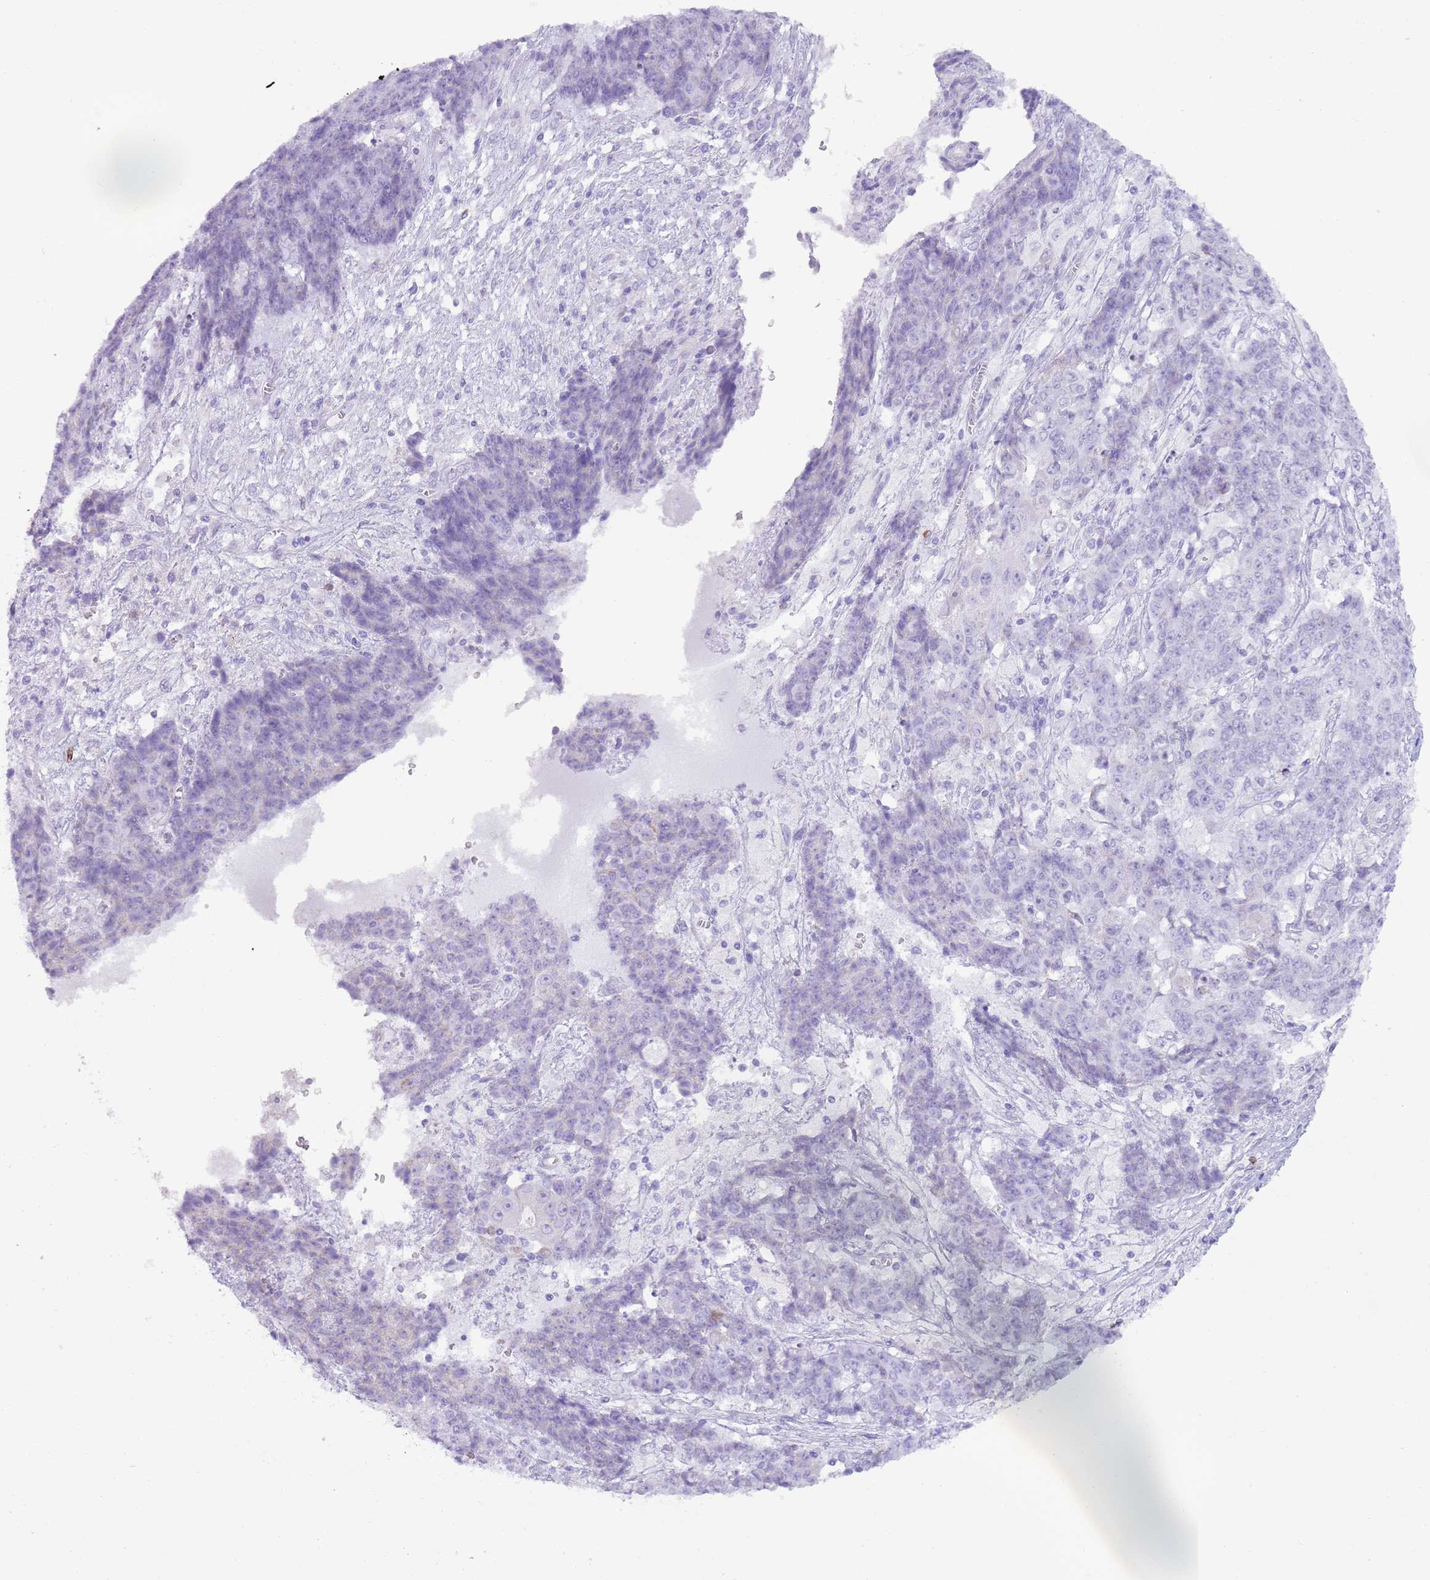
{"staining": {"intensity": "negative", "quantity": "none", "location": "none"}, "tissue": "ovarian cancer", "cell_type": "Tumor cells", "image_type": "cancer", "snomed": [{"axis": "morphology", "description": "Carcinoma, endometroid"}, {"axis": "topography", "description": "Ovary"}], "caption": "Protein analysis of ovarian cancer (endometroid carcinoma) exhibits no significant staining in tumor cells. The staining was performed using DAB to visualize the protein expression in brown, while the nuclei were stained in blue with hematoxylin (Magnification: 20x).", "gene": "CD177", "patient": {"sex": "female", "age": 42}}